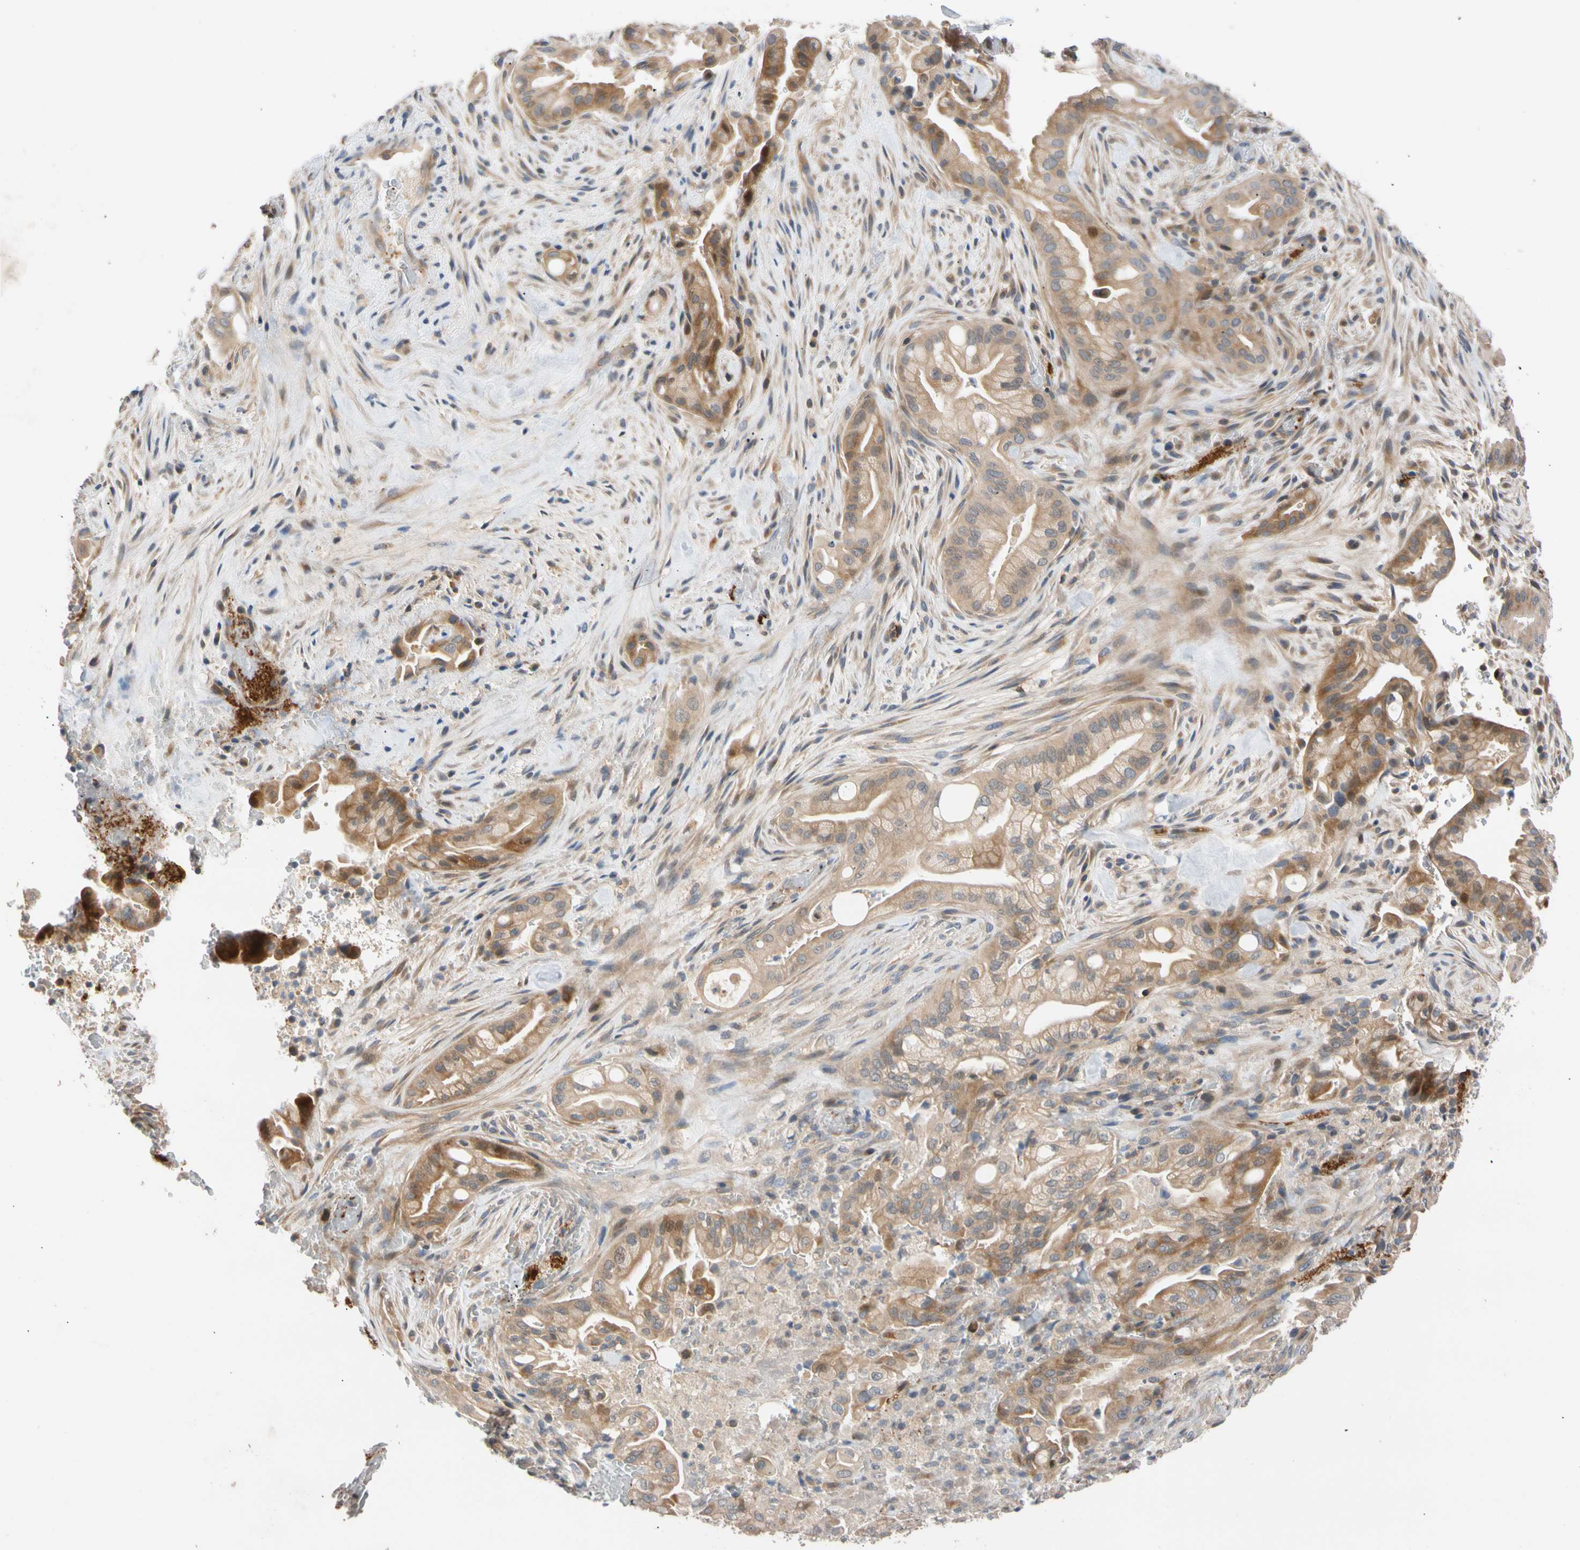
{"staining": {"intensity": "moderate", "quantity": ">75%", "location": "cytoplasmic/membranous"}, "tissue": "liver cancer", "cell_type": "Tumor cells", "image_type": "cancer", "snomed": [{"axis": "morphology", "description": "Cholangiocarcinoma"}, {"axis": "topography", "description": "Liver"}], "caption": "DAB (3,3'-diaminobenzidine) immunohistochemical staining of human liver cancer demonstrates moderate cytoplasmic/membranous protein expression in approximately >75% of tumor cells.", "gene": "CNST", "patient": {"sex": "female", "age": 68}}